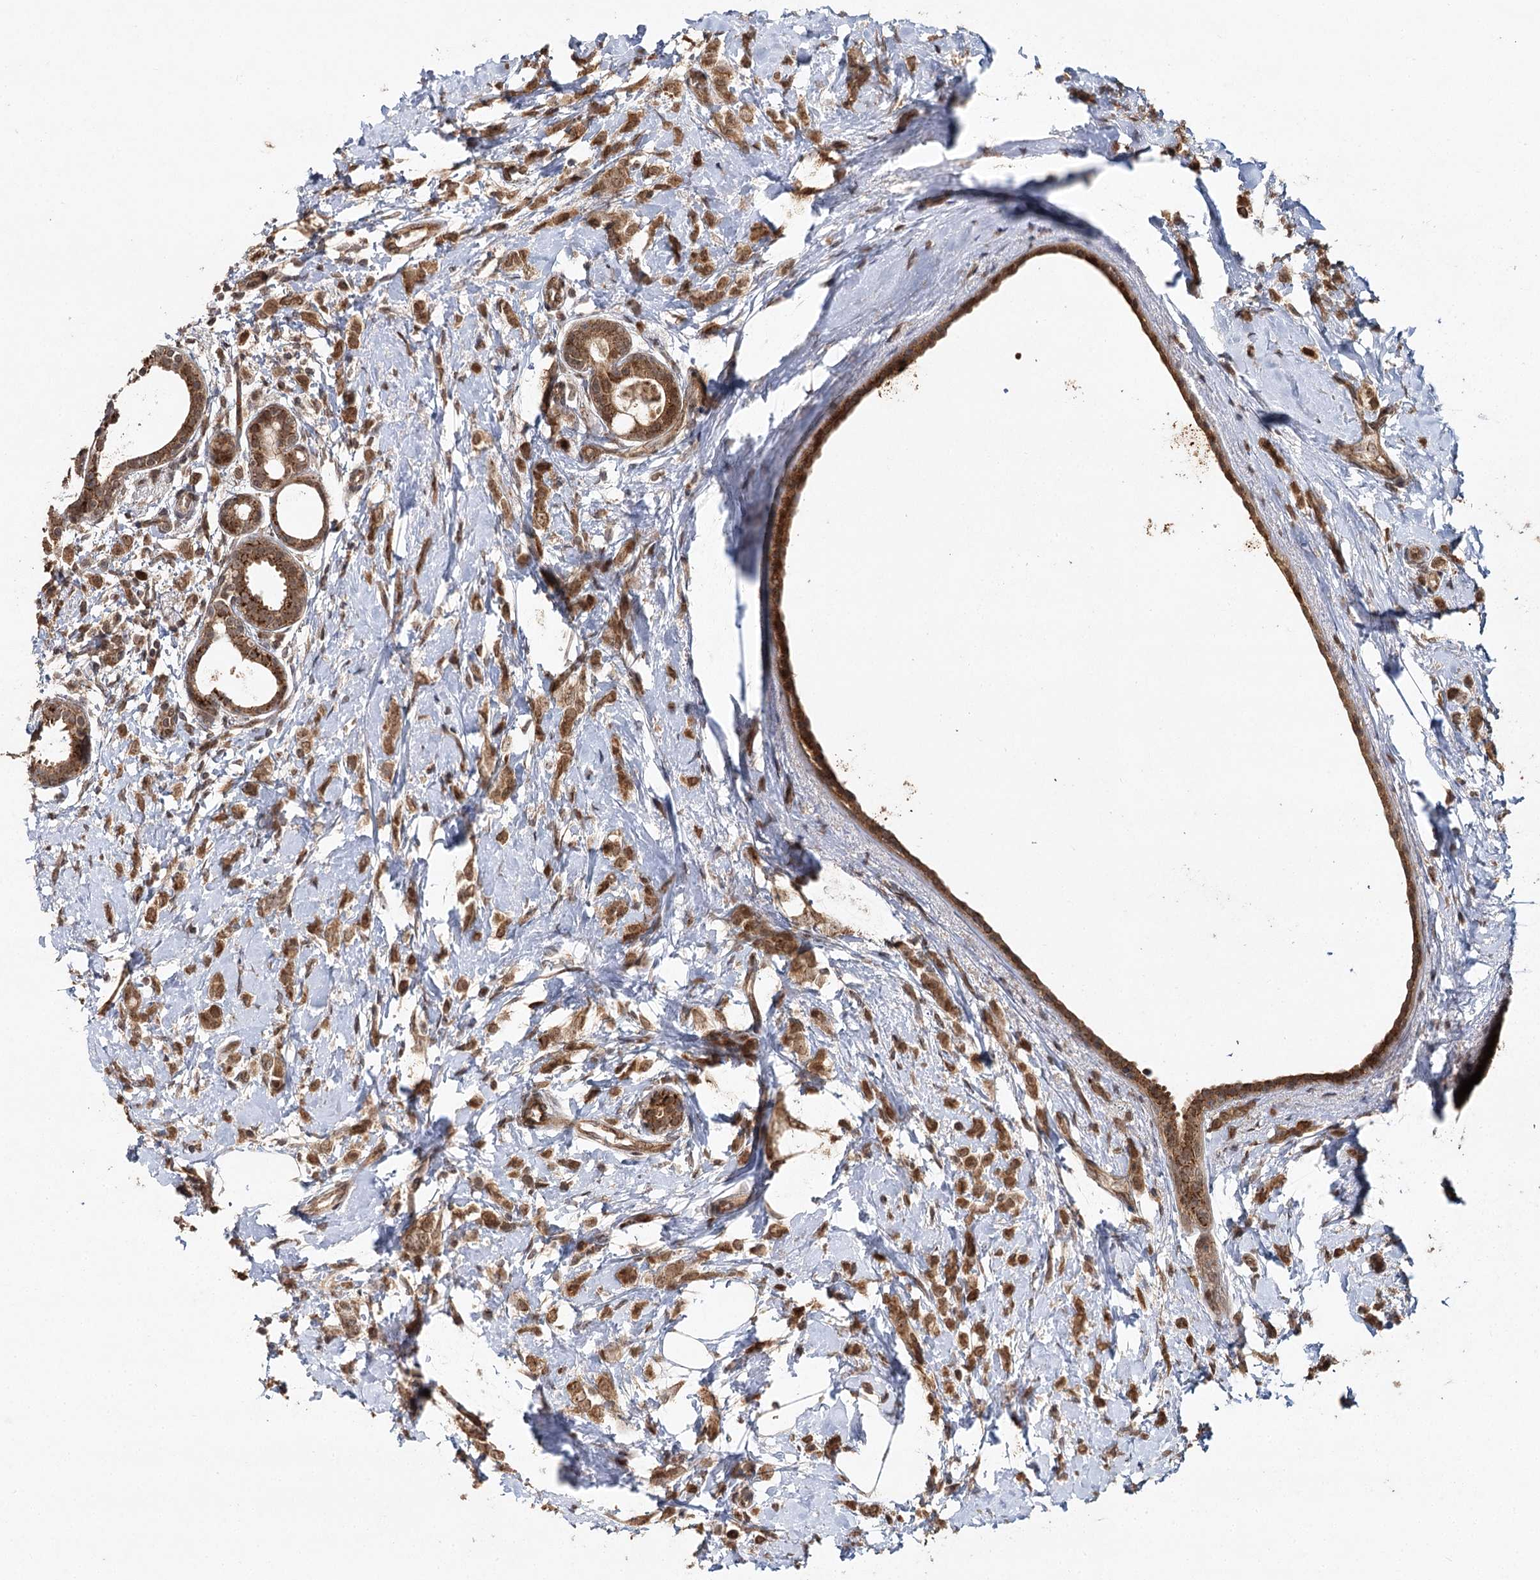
{"staining": {"intensity": "moderate", "quantity": ">75%", "location": "cytoplasmic/membranous"}, "tissue": "breast cancer", "cell_type": "Tumor cells", "image_type": "cancer", "snomed": [{"axis": "morphology", "description": "Lobular carcinoma"}, {"axis": "topography", "description": "Breast"}], "caption": "Immunohistochemical staining of human breast cancer reveals moderate cytoplasmic/membranous protein staining in about >75% of tumor cells.", "gene": "ZNRF3", "patient": {"sex": "female", "age": 47}}